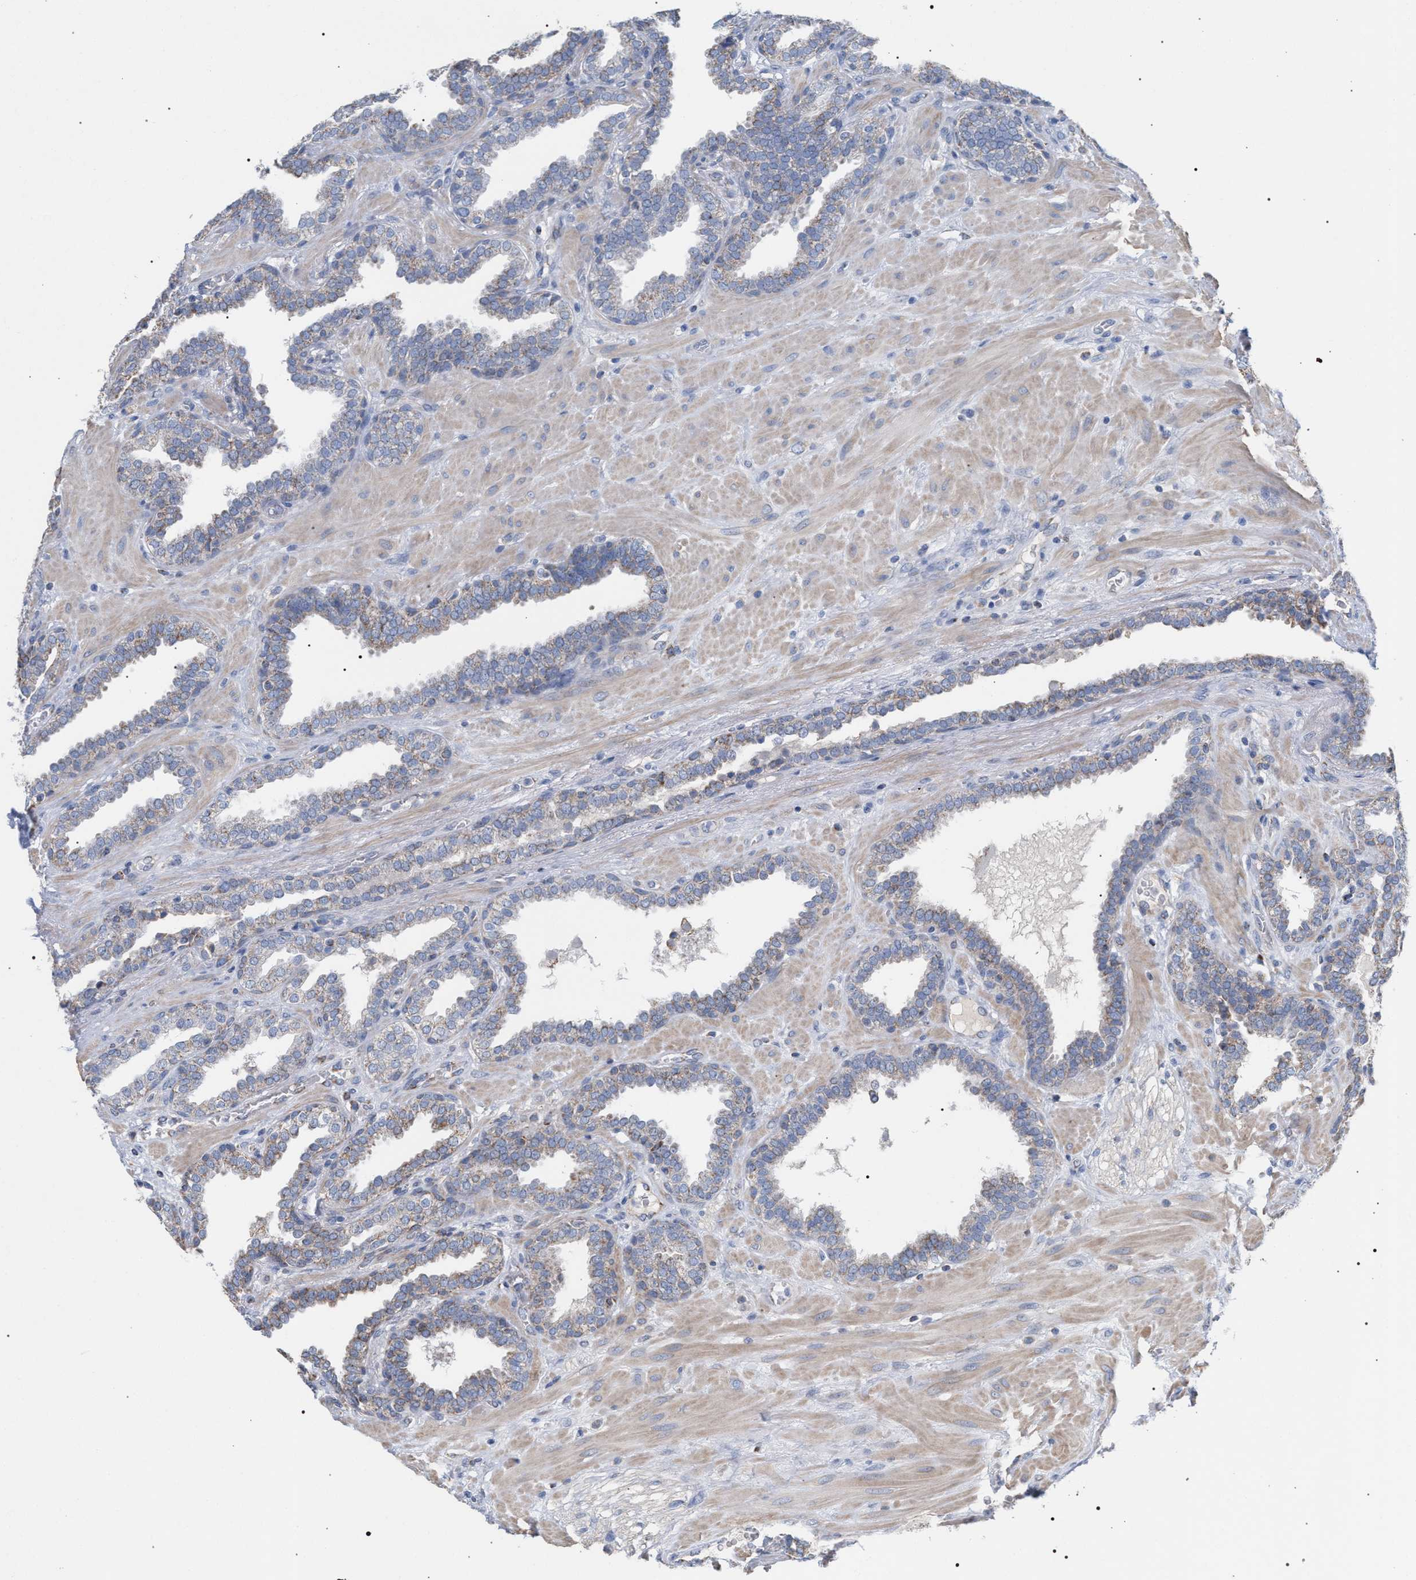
{"staining": {"intensity": "moderate", "quantity": "<25%", "location": "cytoplasmic/membranous"}, "tissue": "prostate", "cell_type": "Glandular cells", "image_type": "normal", "snomed": [{"axis": "morphology", "description": "Normal tissue, NOS"}, {"axis": "topography", "description": "Prostate"}], "caption": "An IHC histopathology image of normal tissue is shown. Protein staining in brown shows moderate cytoplasmic/membranous positivity in prostate within glandular cells.", "gene": "ECI2", "patient": {"sex": "male", "age": 51}}